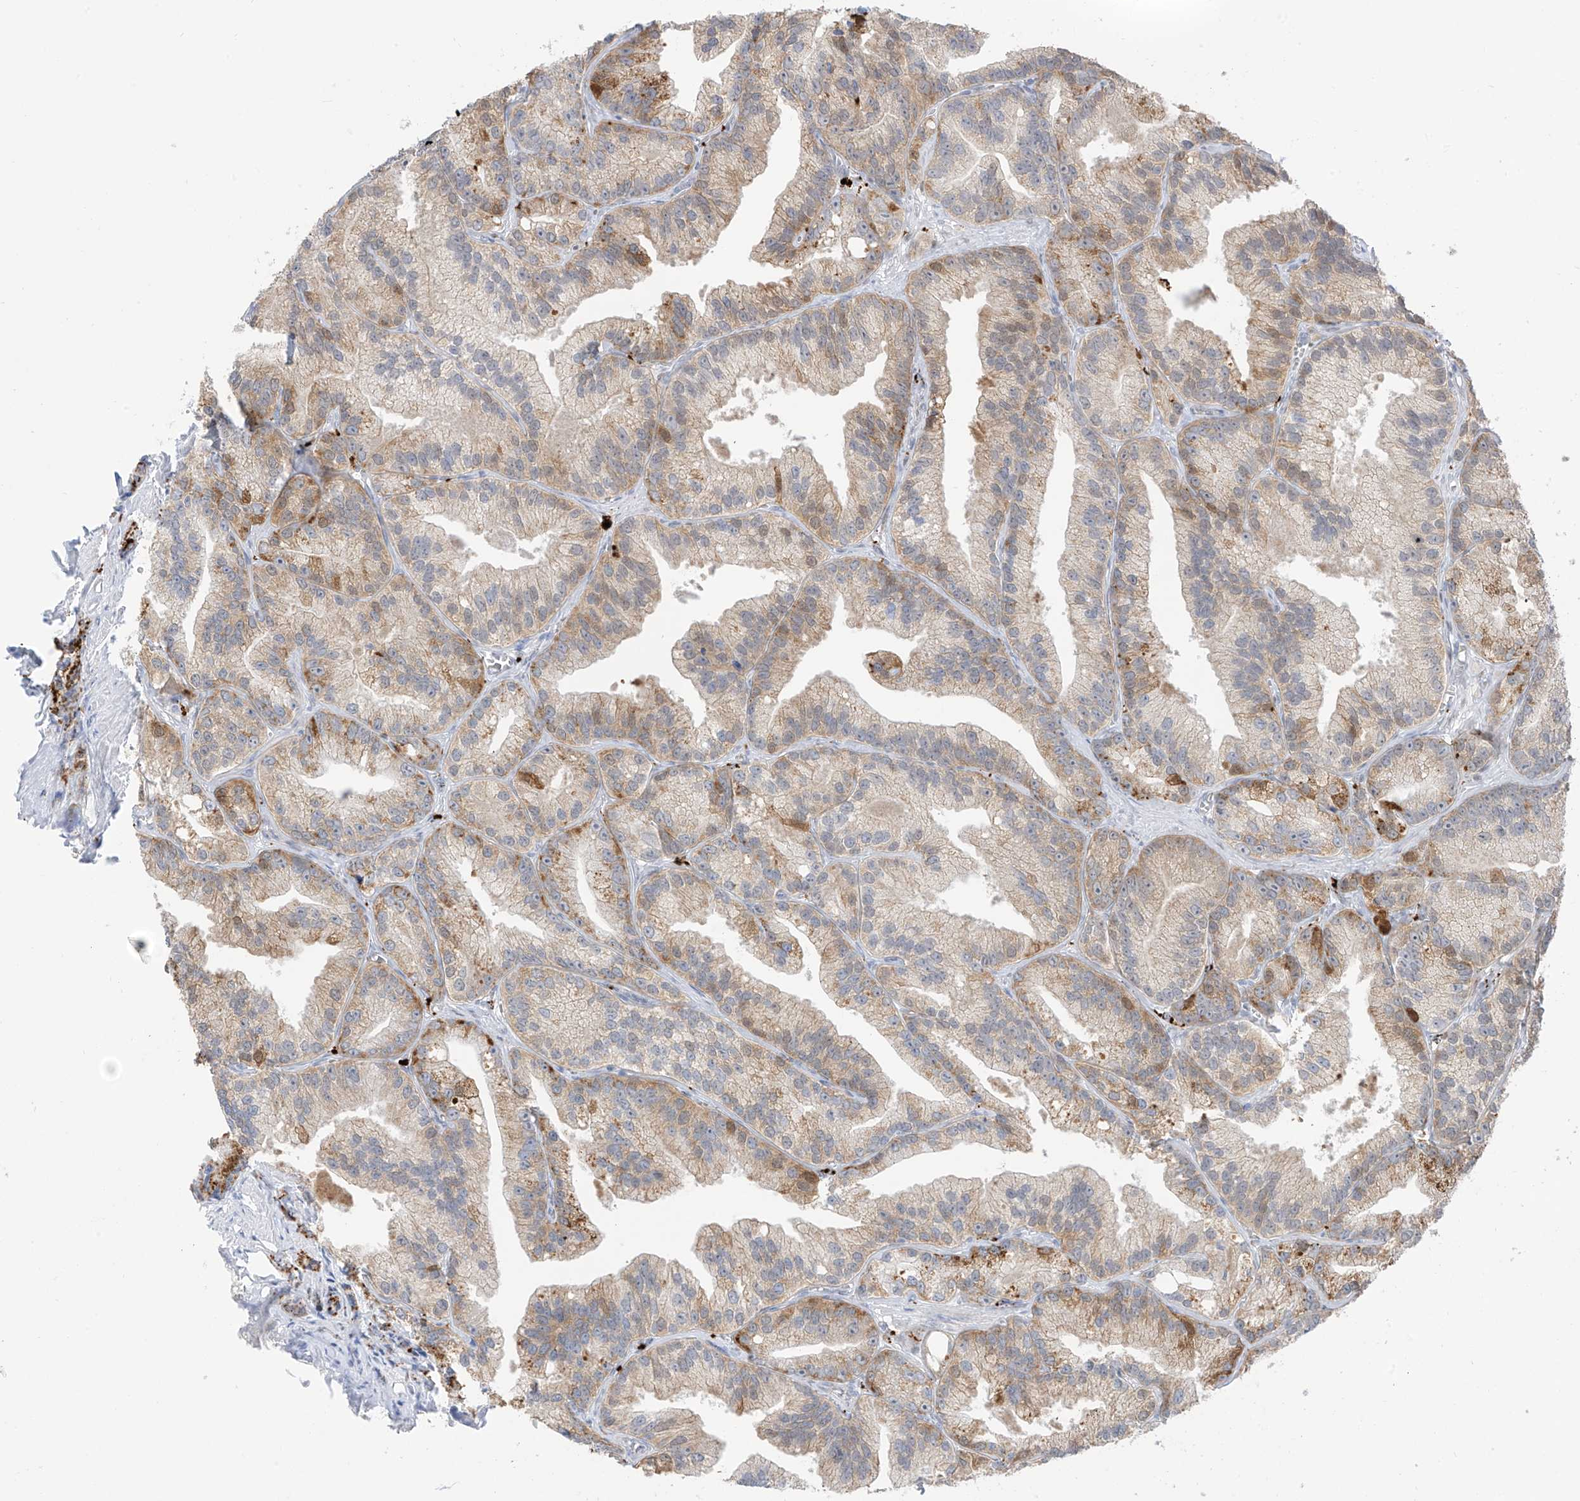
{"staining": {"intensity": "moderate", "quantity": "25%-75%", "location": "cytoplasmic/membranous,nuclear"}, "tissue": "prostate cancer", "cell_type": "Tumor cells", "image_type": "cancer", "snomed": [{"axis": "morphology", "description": "Adenocarcinoma, Low grade"}, {"axis": "topography", "description": "Prostate"}], "caption": "The image displays staining of prostate cancer (low-grade adenocarcinoma), revealing moderate cytoplasmic/membranous and nuclear protein staining (brown color) within tumor cells.", "gene": "PSPH", "patient": {"sex": "male", "age": 89}}